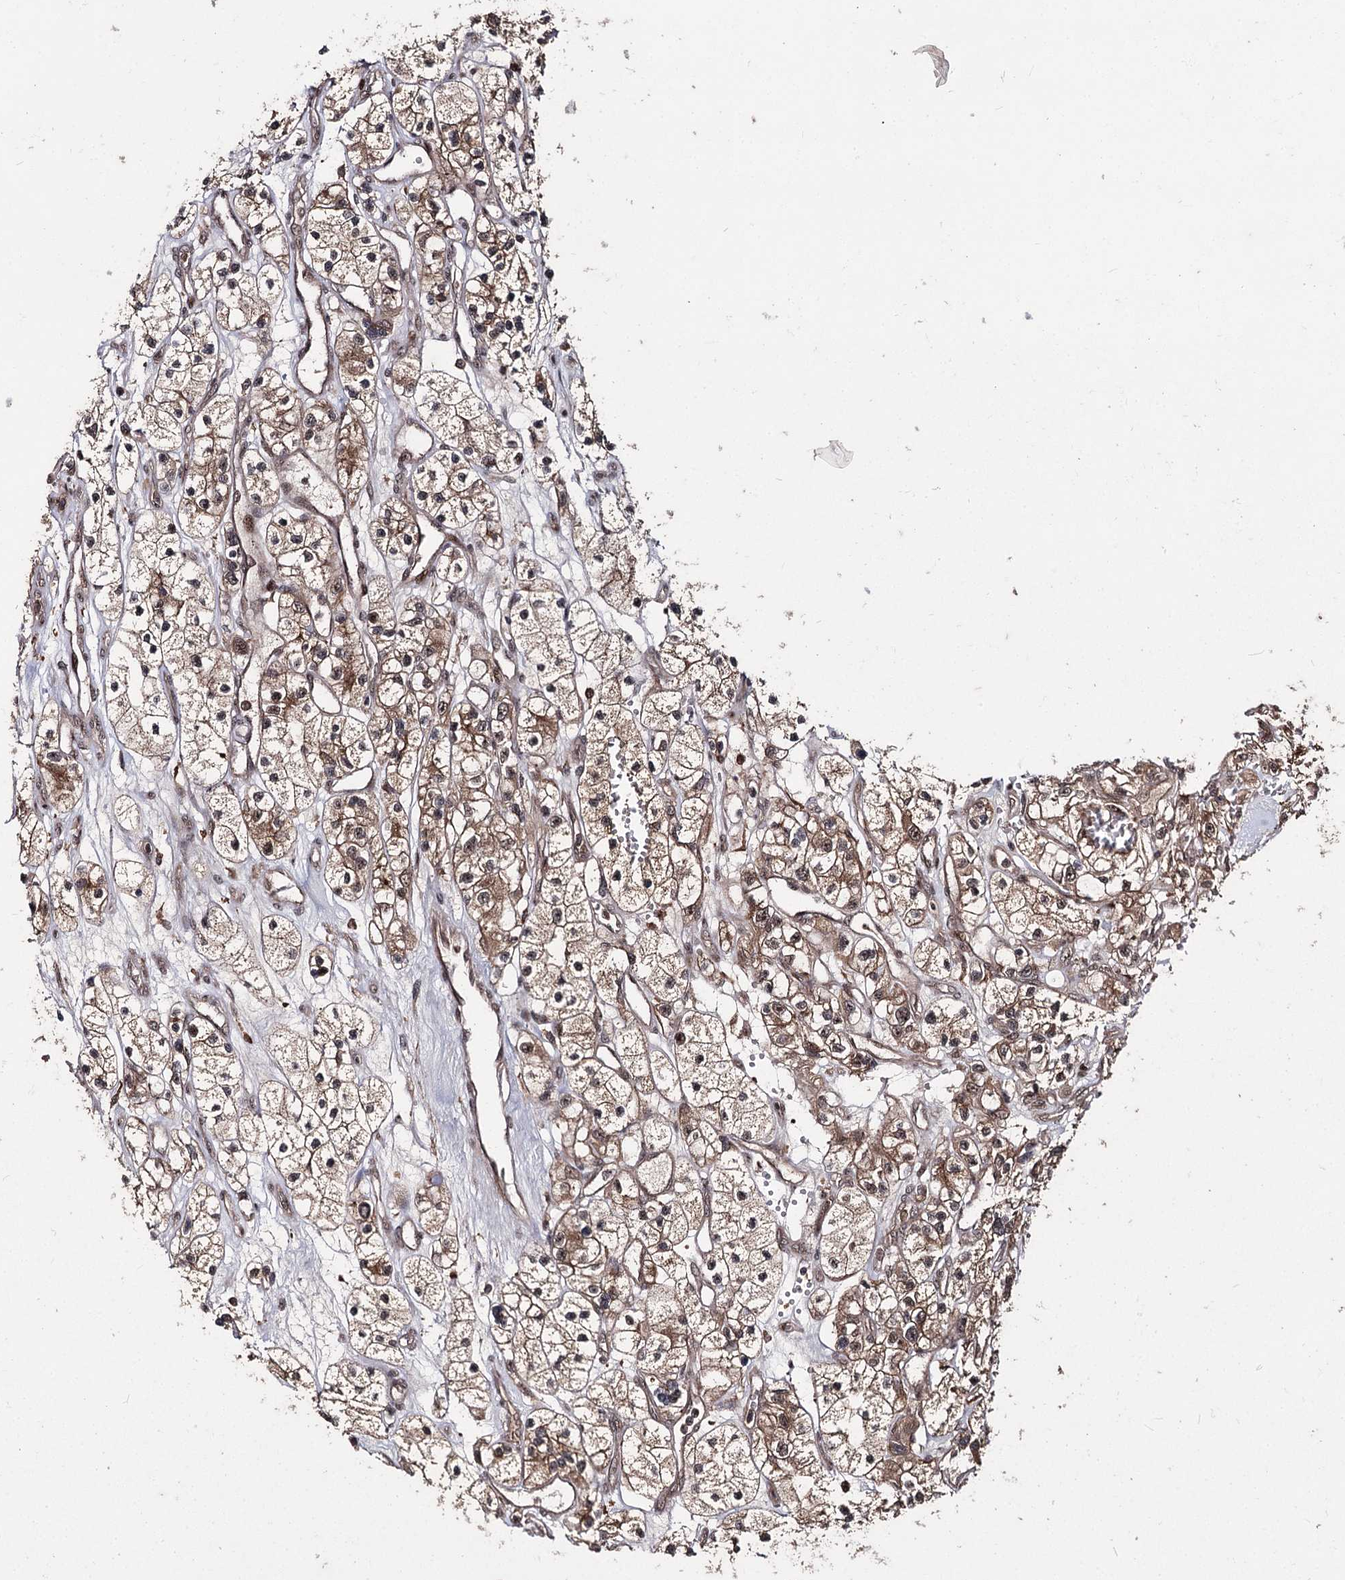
{"staining": {"intensity": "moderate", "quantity": ">75%", "location": "cytoplasmic/membranous,nuclear"}, "tissue": "renal cancer", "cell_type": "Tumor cells", "image_type": "cancer", "snomed": [{"axis": "morphology", "description": "Adenocarcinoma, NOS"}, {"axis": "topography", "description": "Kidney"}], "caption": "Protein staining exhibits moderate cytoplasmic/membranous and nuclear staining in approximately >75% of tumor cells in renal cancer.", "gene": "MKNK2", "patient": {"sex": "female", "age": 57}}